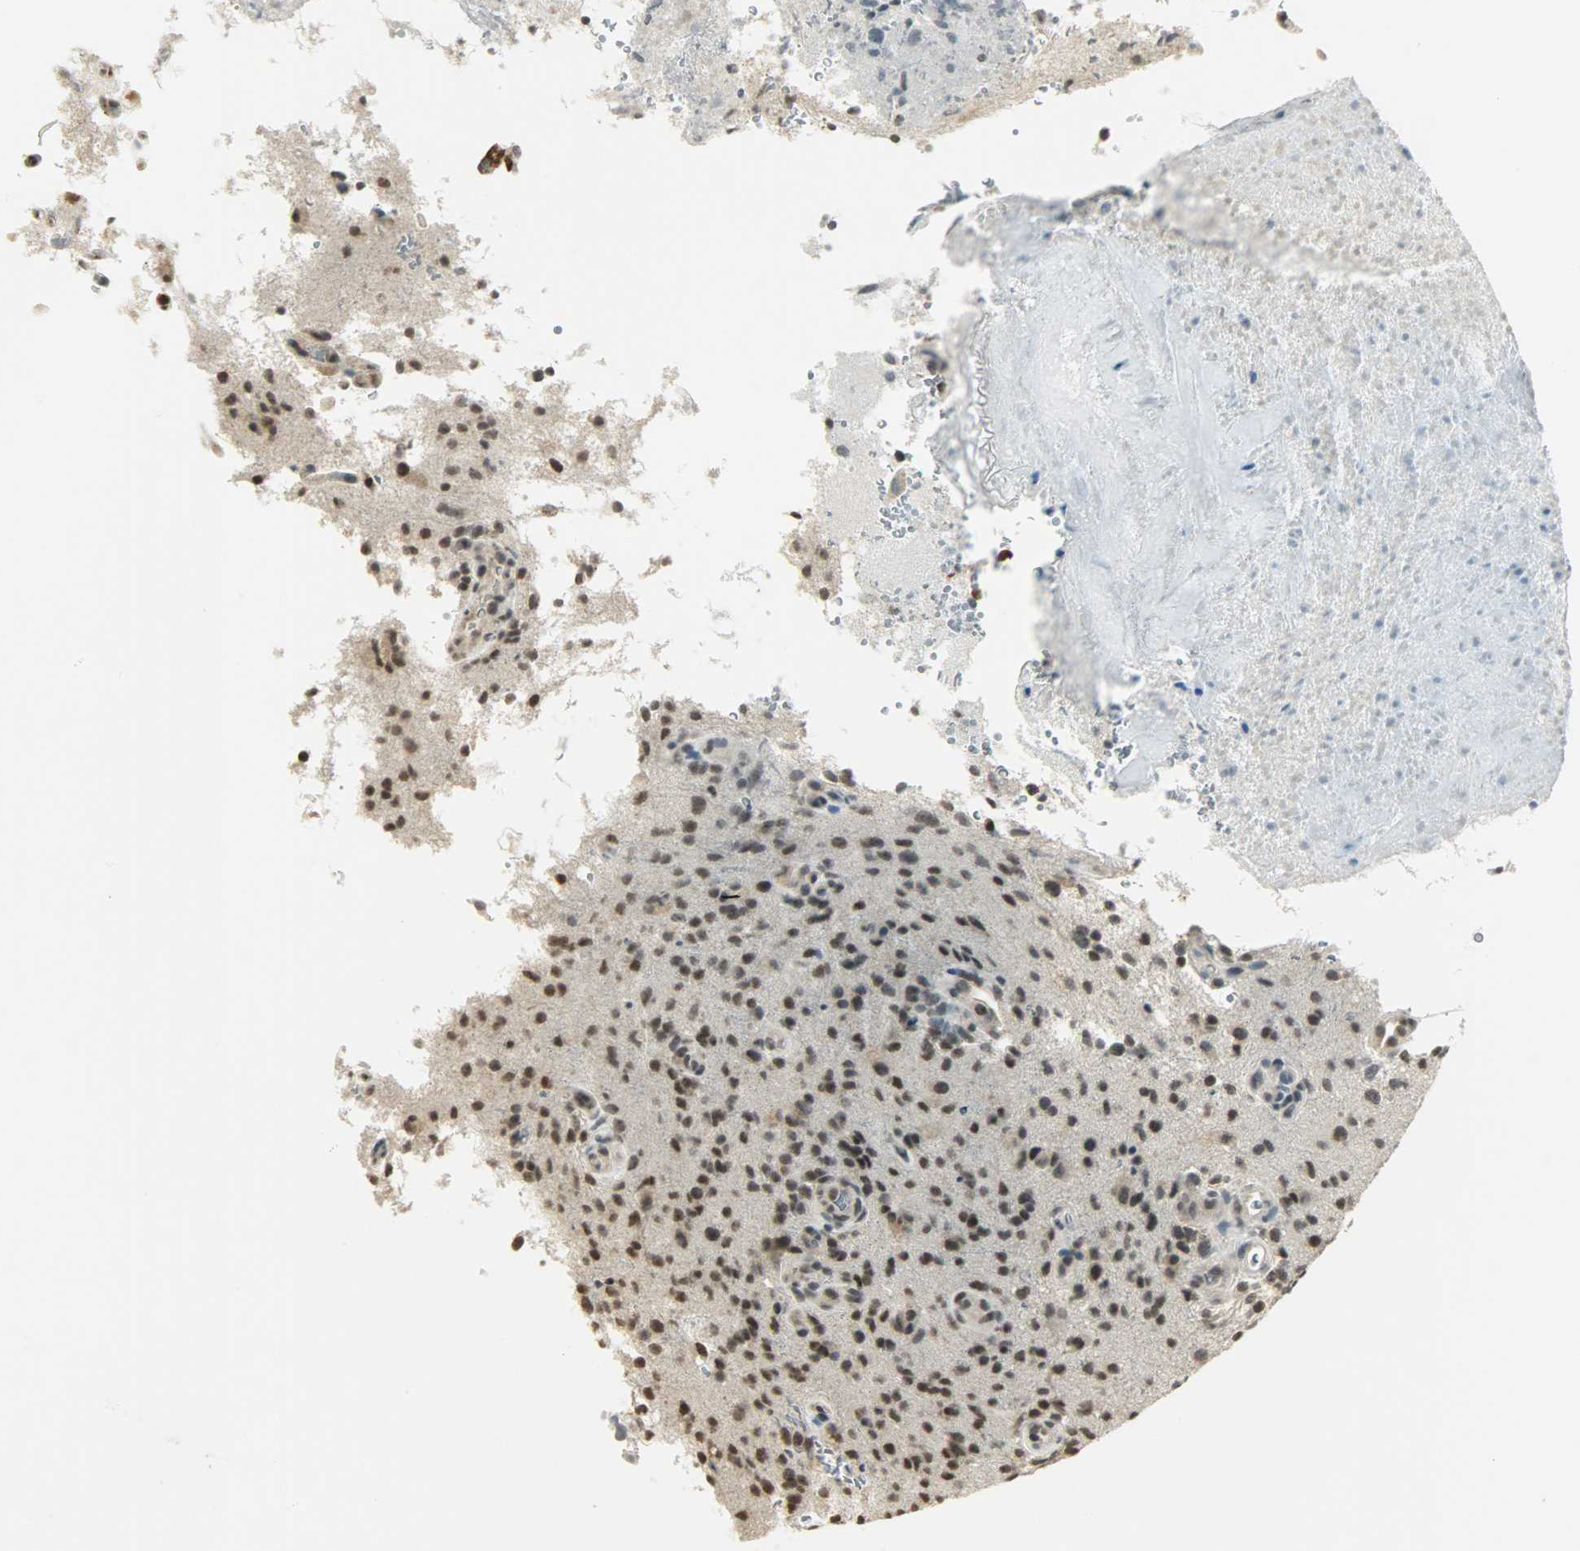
{"staining": {"intensity": "moderate", "quantity": "25%-75%", "location": "nuclear"}, "tissue": "glioma", "cell_type": "Tumor cells", "image_type": "cancer", "snomed": [{"axis": "morphology", "description": "Normal tissue, NOS"}, {"axis": "morphology", "description": "Glioma, malignant, High grade"}, {"axis": "topography", "description": "Cerebral cortex"}], "caption": "Glioma stained with immunohistochemistry reveals moderate nuclear expression in approximately 25%-75% of tumor cells.", "gene": "SMARCA5", "patient": {"sex": "male", "age": 75}}